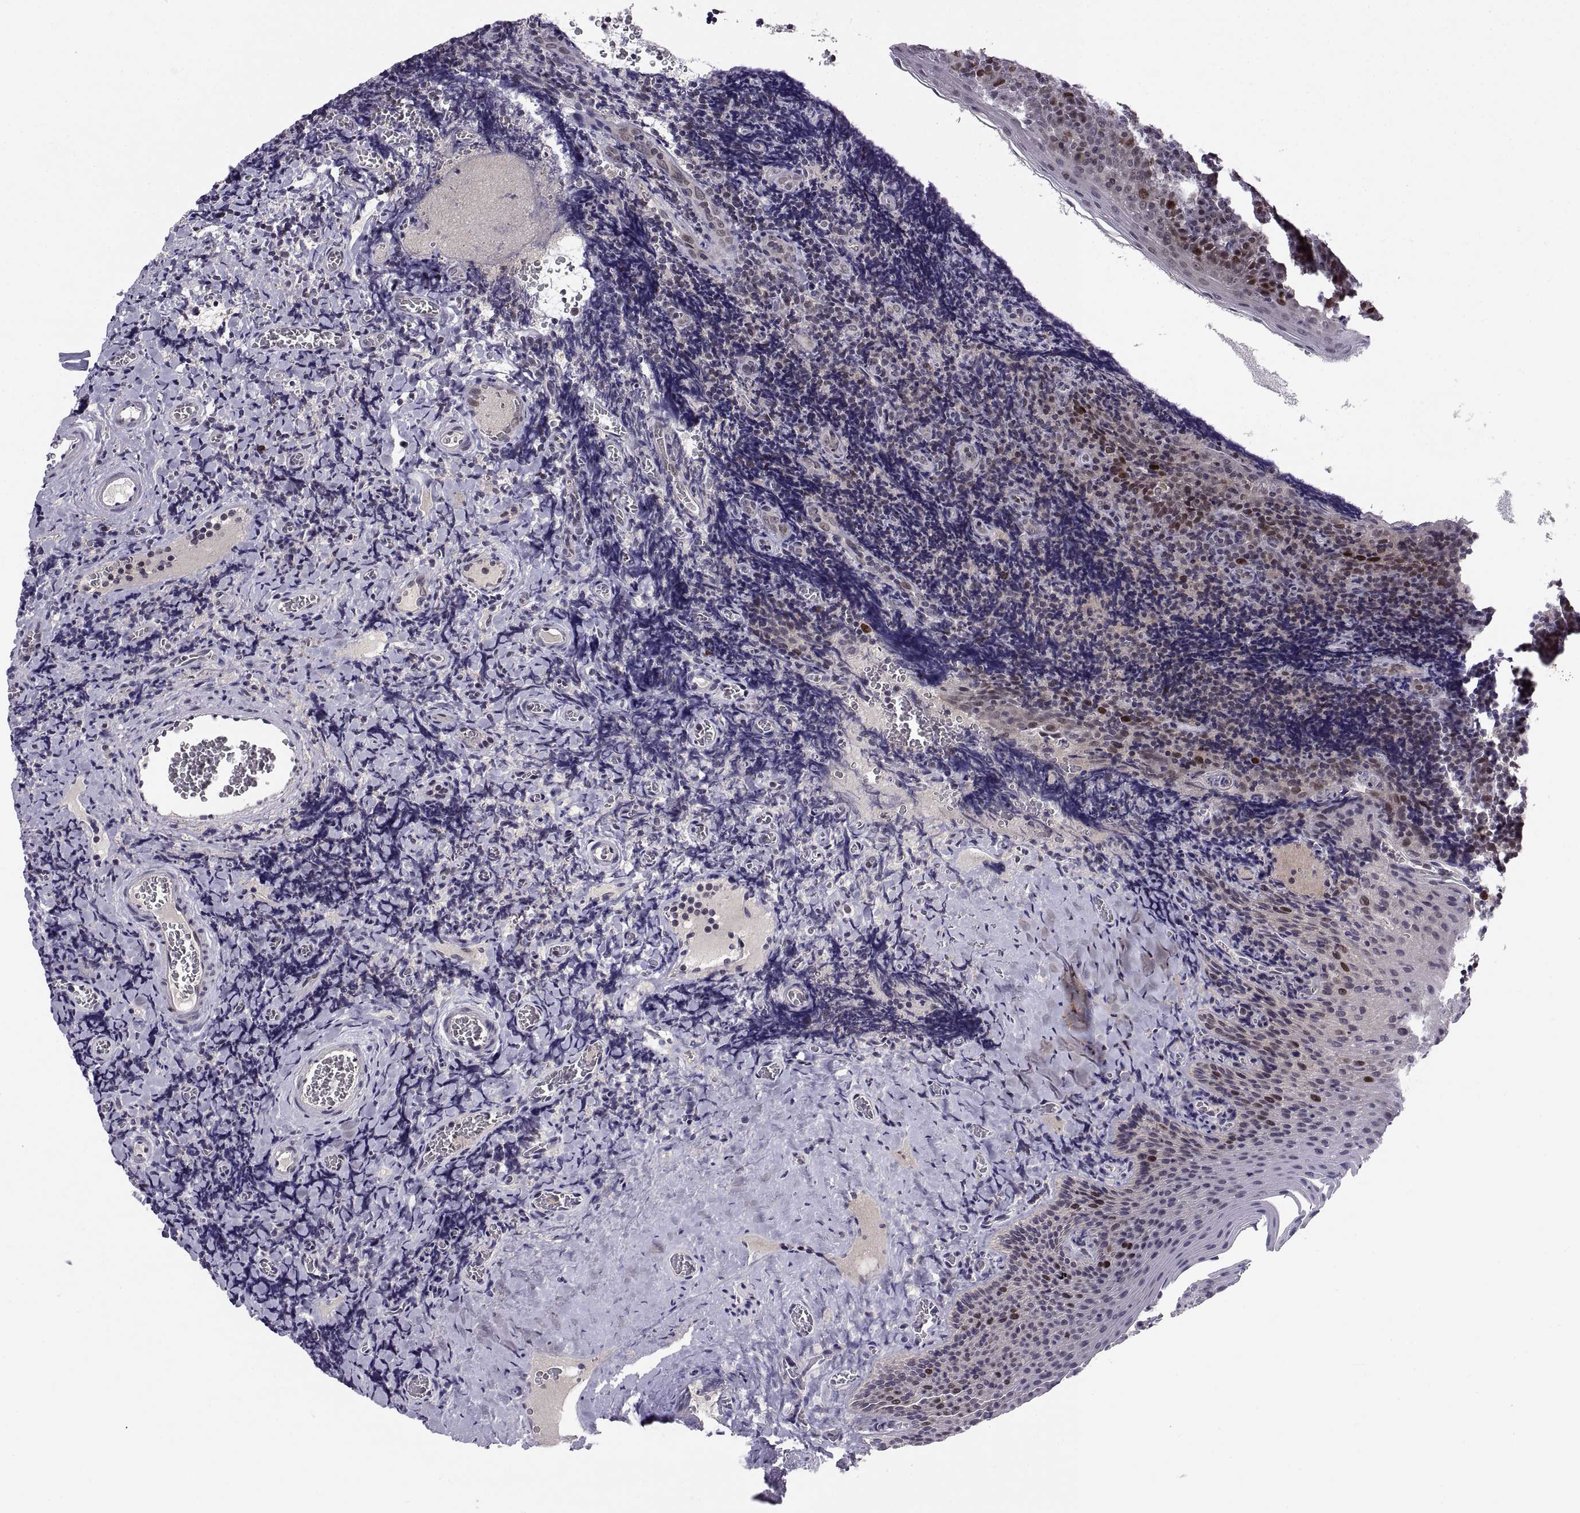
{"staining": {"intensity": "moderate", "quantity": "<25%", "location": "nuclear"}, "tissue": "tonsil", "cell_type": "Germinal center cells", "image_type": "normal", "snomed": [{"axis": "morphology", "description": "Normal tissue, NOS"}, {"axis": "morphology", "description": "Inflammation, NOS"}, {"axis": "topography", "description": "Tonsil"}], "caption": "IHC (DAB (3,3'-diaminobenzidine)) staining of benign human tonsil demonstrates moderate nuclear protein positivity in about <25% of germinal center cells.", "gene": "CHFR", "patient": {"sex": "female", "age": 31}}